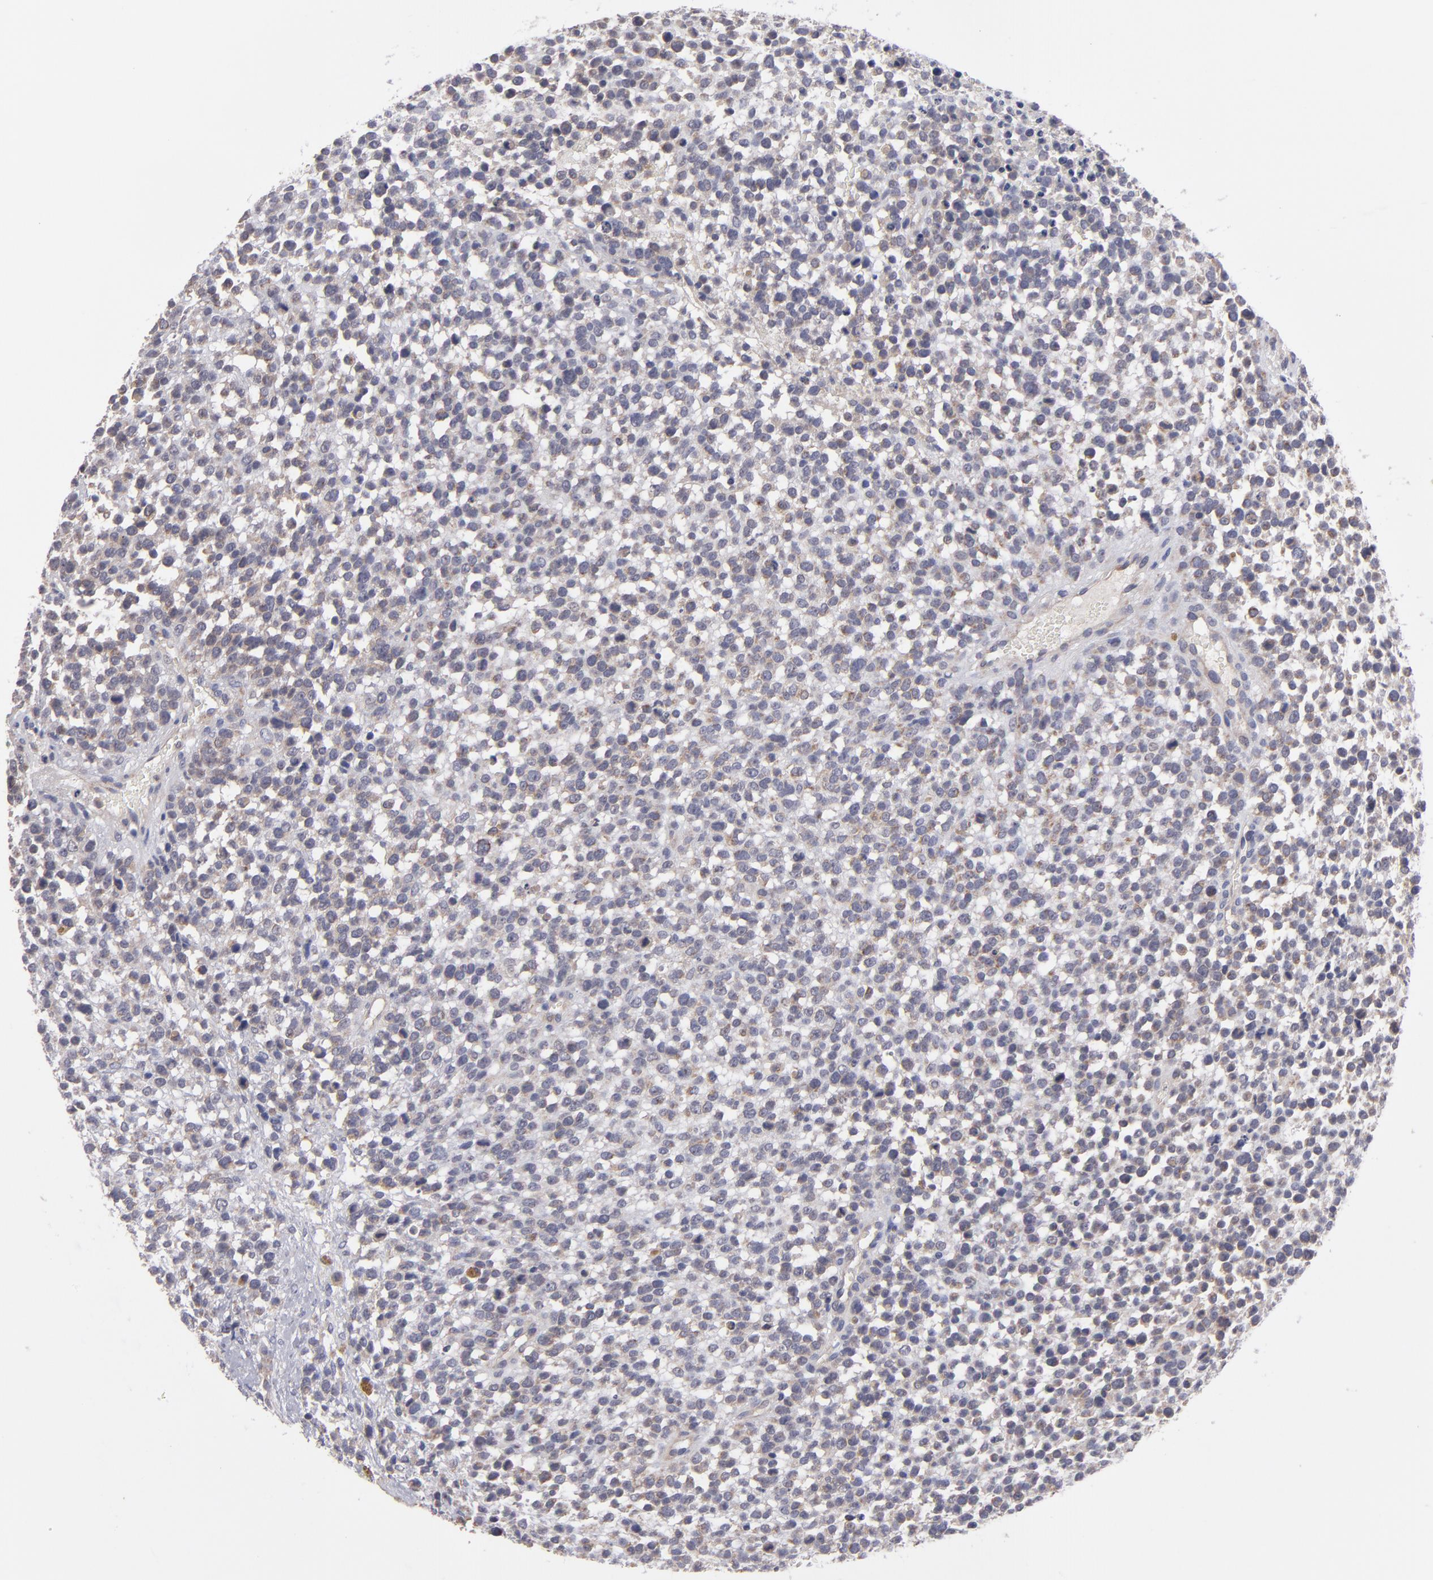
{"staining": {"intensity": "weak", "quantity": ">75%", "location": "cytoplasmic/membranous"}, "tissue": "glioma", "cell_type": "Tumor cells", "image_type": "cancer", "snomed": [{"axis": "morphology", "description": "Glioma, malignant, High grade"}, {"axis": "topography", "description": "Brain"}], "caption": "Tumor cells exhibit weak cytoplasmic/membranous staining in about >75% of cells in malignant glioma (high-grade).", "gene": "HCCS", "patient": {"sex": "male", "age": 66}}